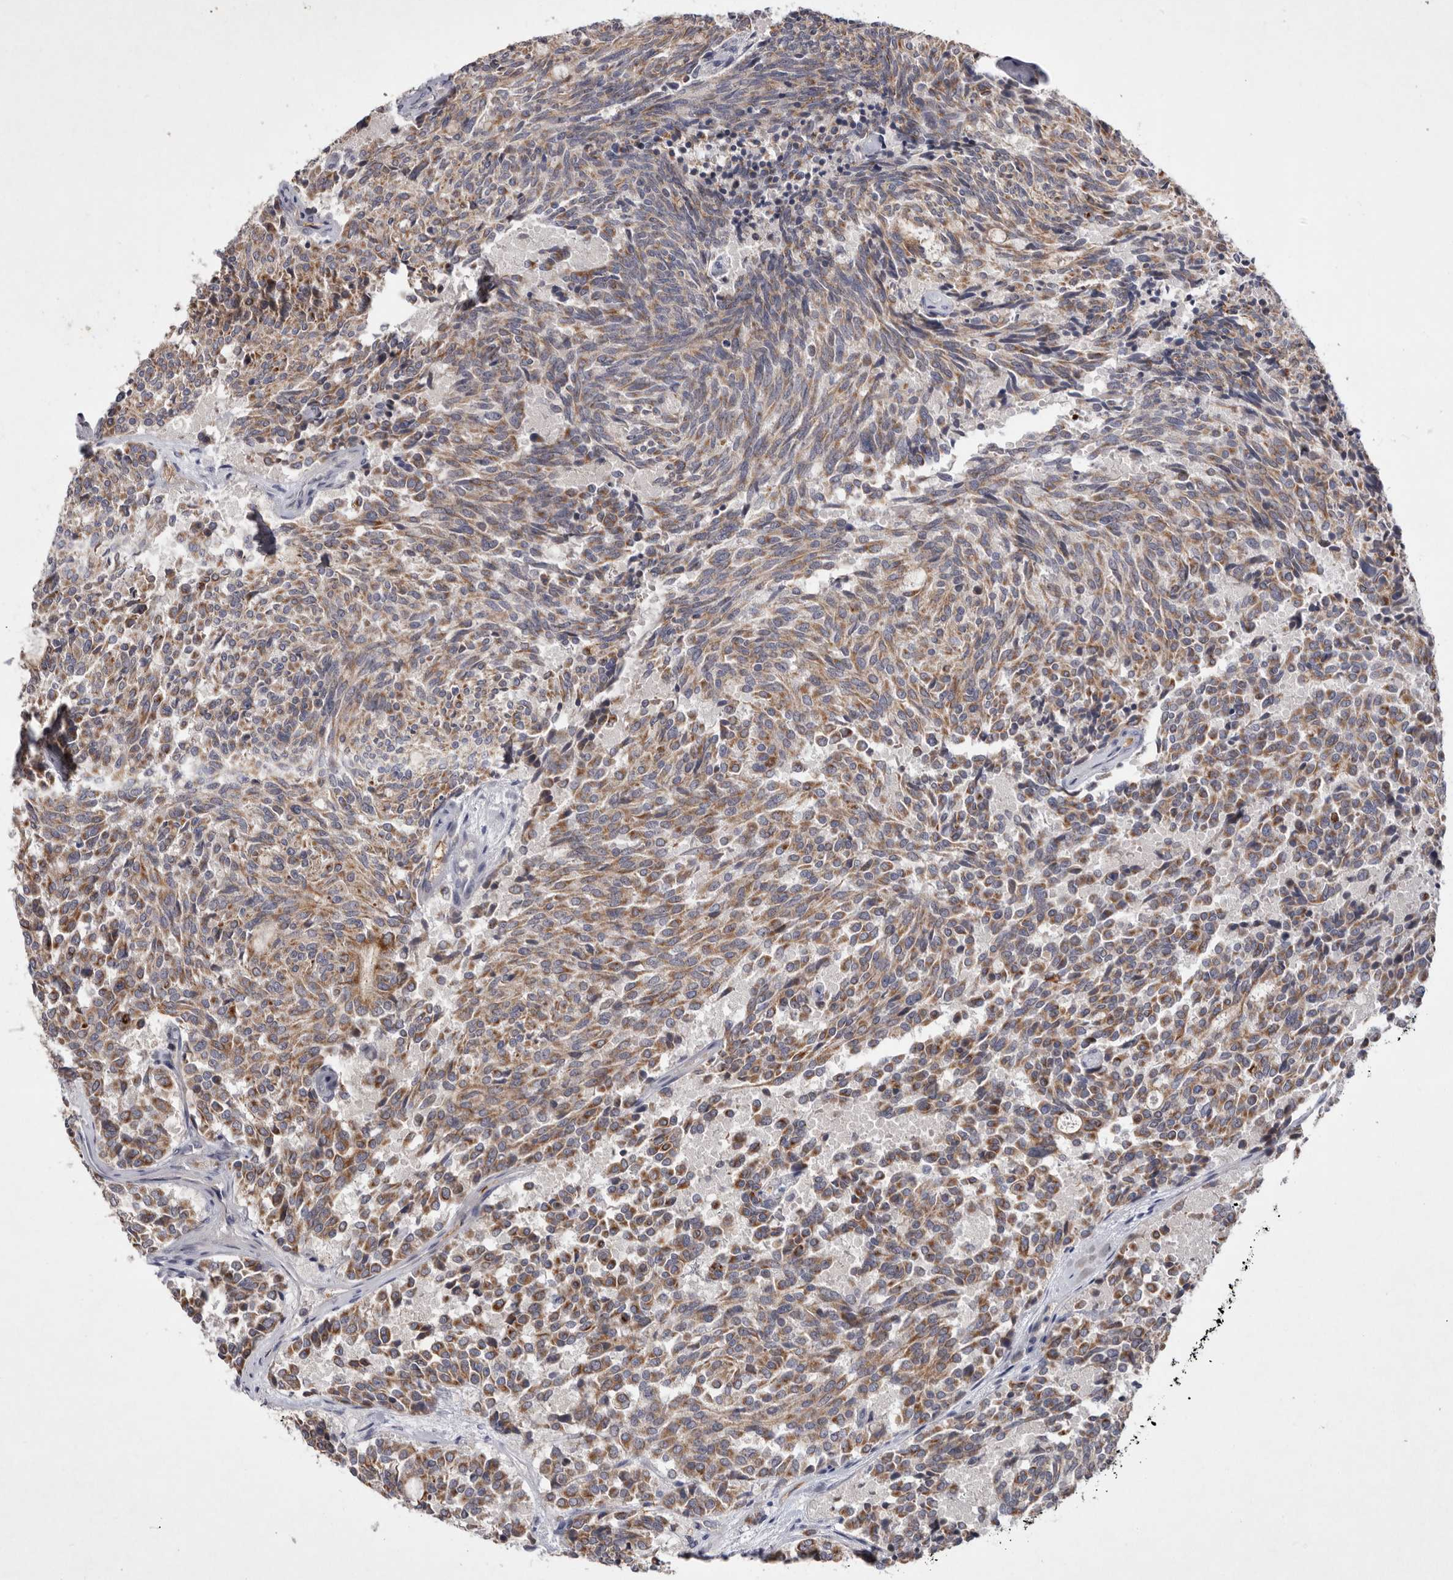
{"staining": {"intensity": "moderate", "quantity": ">75%", "location": "cytoplasmic/membranous"}, "tissue": "carcinoid", "cell_type": "Tumor cells", "image_type": "cancer", "snomed": [{"axis": "morphology", "description": "Carcinoid, malignant, NOS"}, {"axis": "topography", "description": "Pancreas"}], "caption": "Immunohistochemistry of human carcinoid shows medium levels of moderate cytoplasmic/membranous staining in about >75% of tumor cells.", "gene": "TNFSF14", "patient": {"sex": "female", "age": 54}}